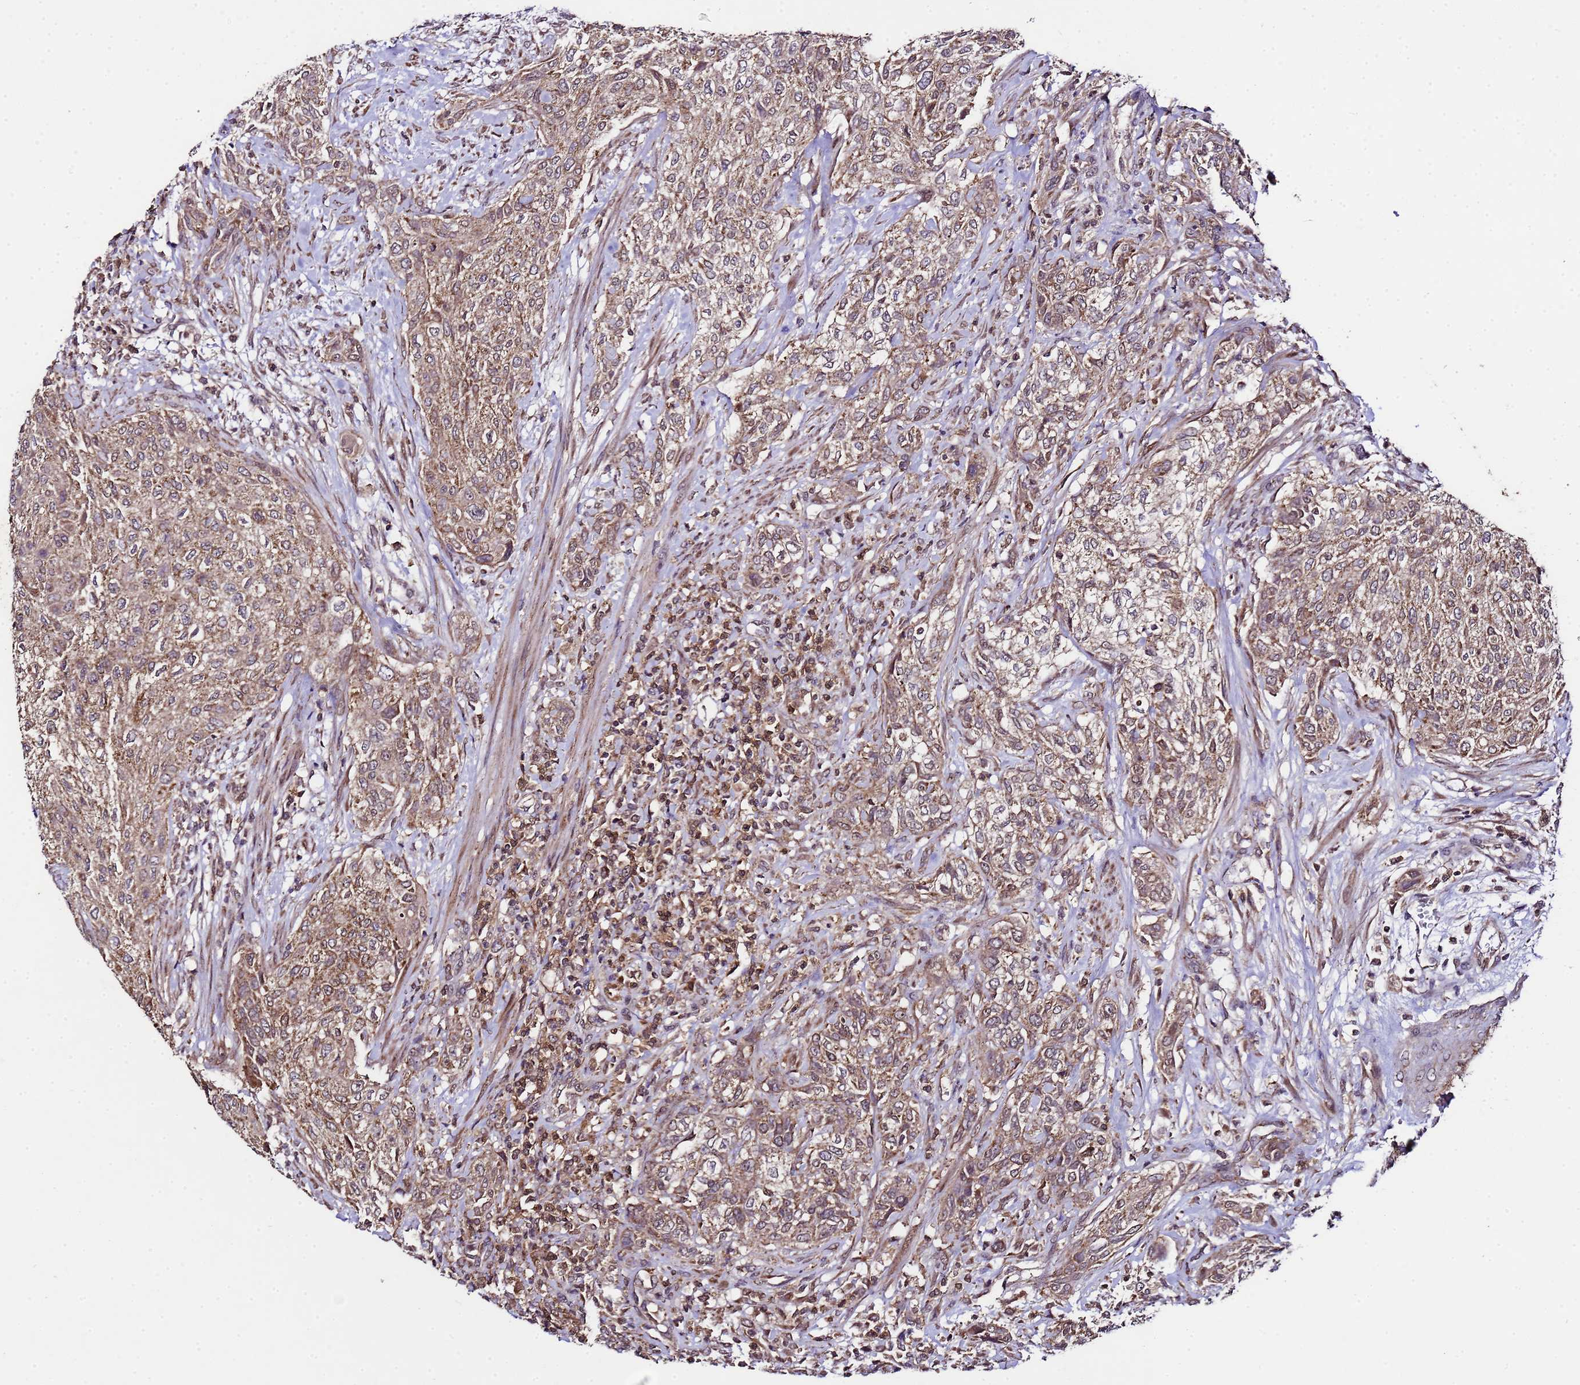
{"staining": {"intensity": "moderate", "quantity": ">75%", "location": "cytoplasmic/membranous"}, "tissue": "urothelial cancer", "cell_type": "Tumor cells", "image_type": "cancer", "snomed": [{"axis": "morphology", "description": "Normal tissue, NOS"}, {"axis": "morphology", "description": "Urothelial carcinoma, NOS"}, {"axis": "topography", "description": "Urinary bladder"}, {"axis": "topography", "description": "Peripheral nerve tissue"}], "caption": "A brown stain labels moderate cytoplasmic/membranous positivity of a protein in urothelial cancer tumor cells.", "gene": "HSPBAP1", "patient": {"sex": "male", "age": 35}}